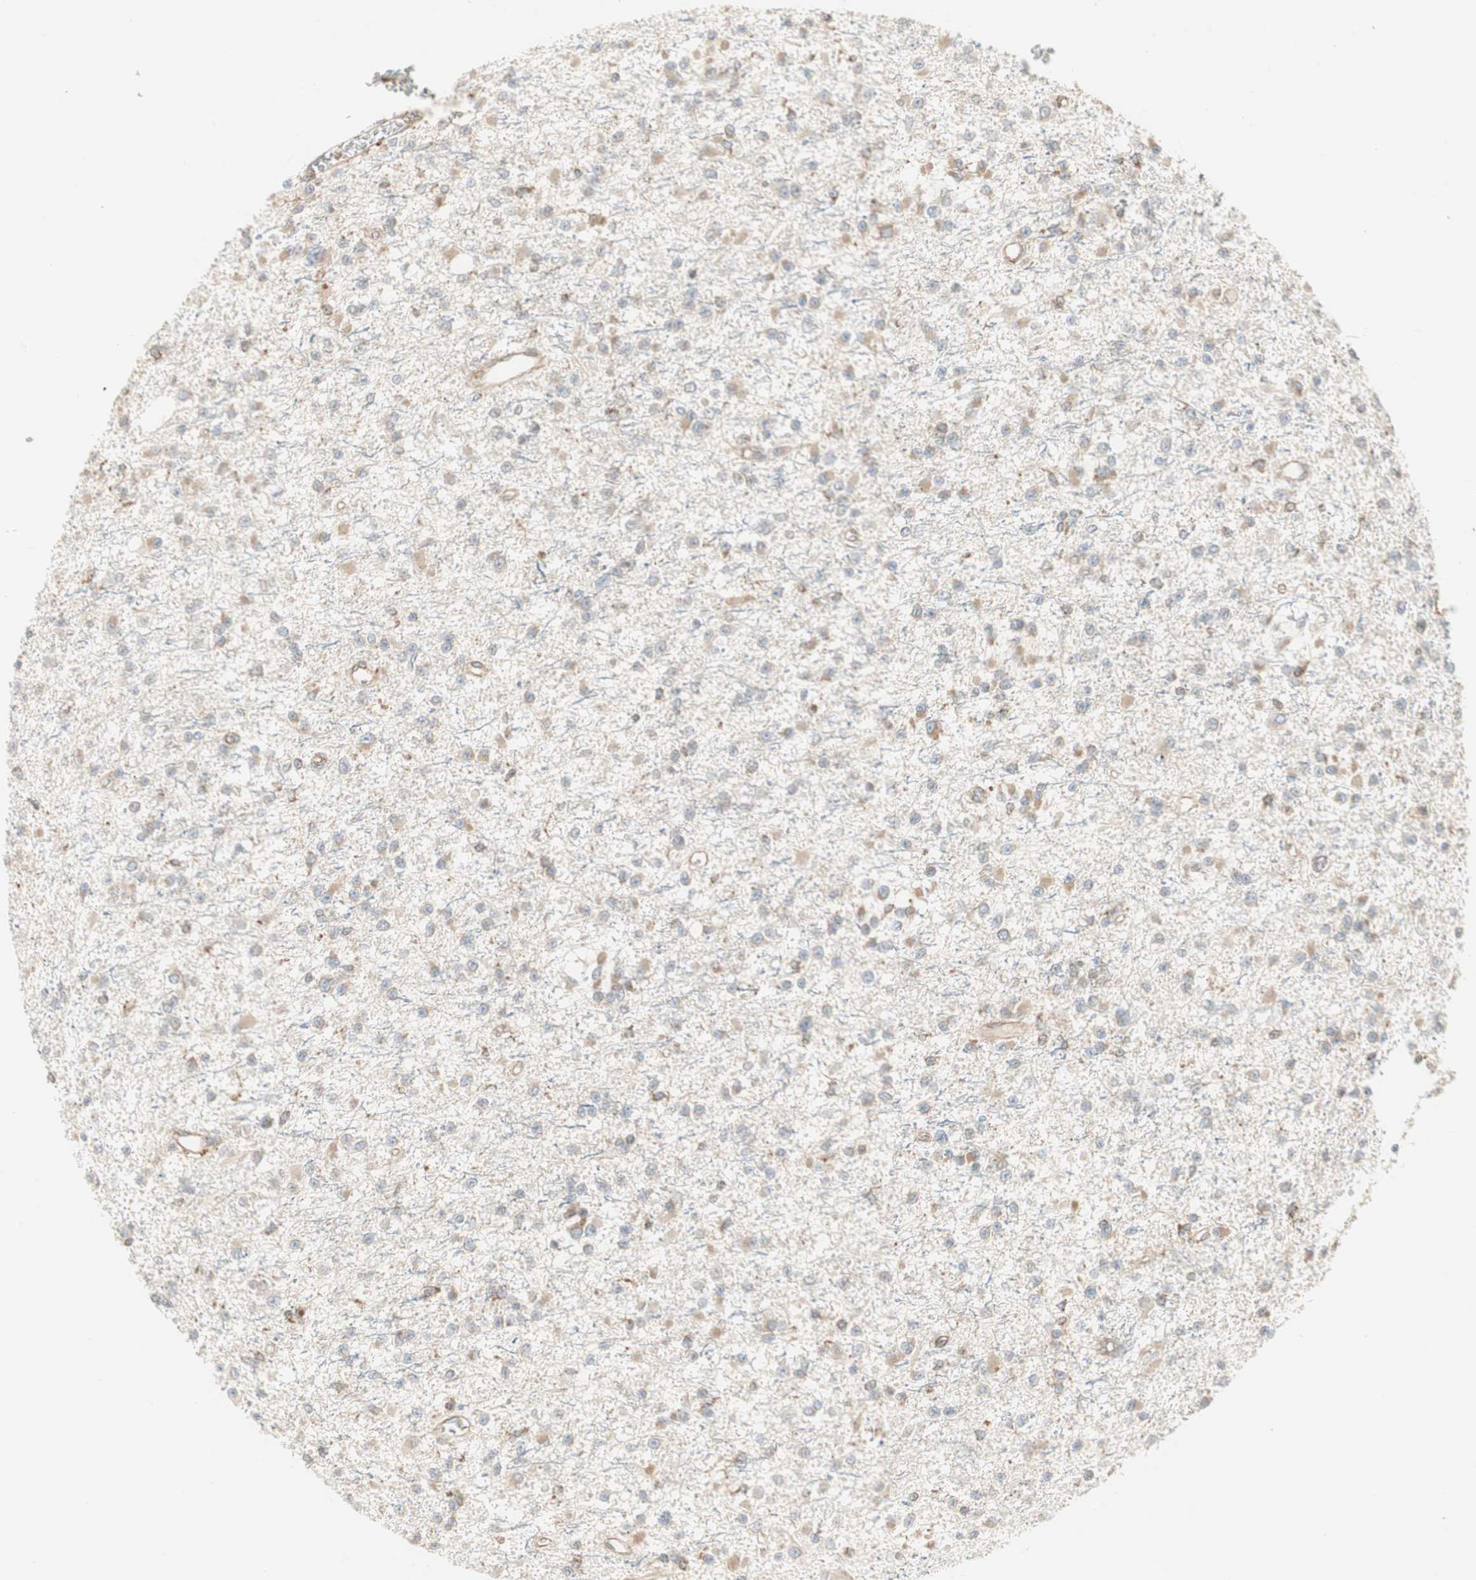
{"staining": {"intensity": "weak", "quantity": "25%-75%", "location": "cytoplasmic/membranous"}, "tissue": "glioma", "cell_type": "Tumor cells", "image_type": "cancer", "snomed": [{"axis": "morphology", "description": "Glioma, malignant, Low grade"}, {"axis": "topography", "description": "Brain"}], "caption": "A micrograph showing weak cytoplasmic/membranous expression in approximately 25%-75% of tumor cells in glioma, as visualized by brown immunohistochemical staining.", "gene": "H6PD", "patient": {"sex": "female", "age": 22}}